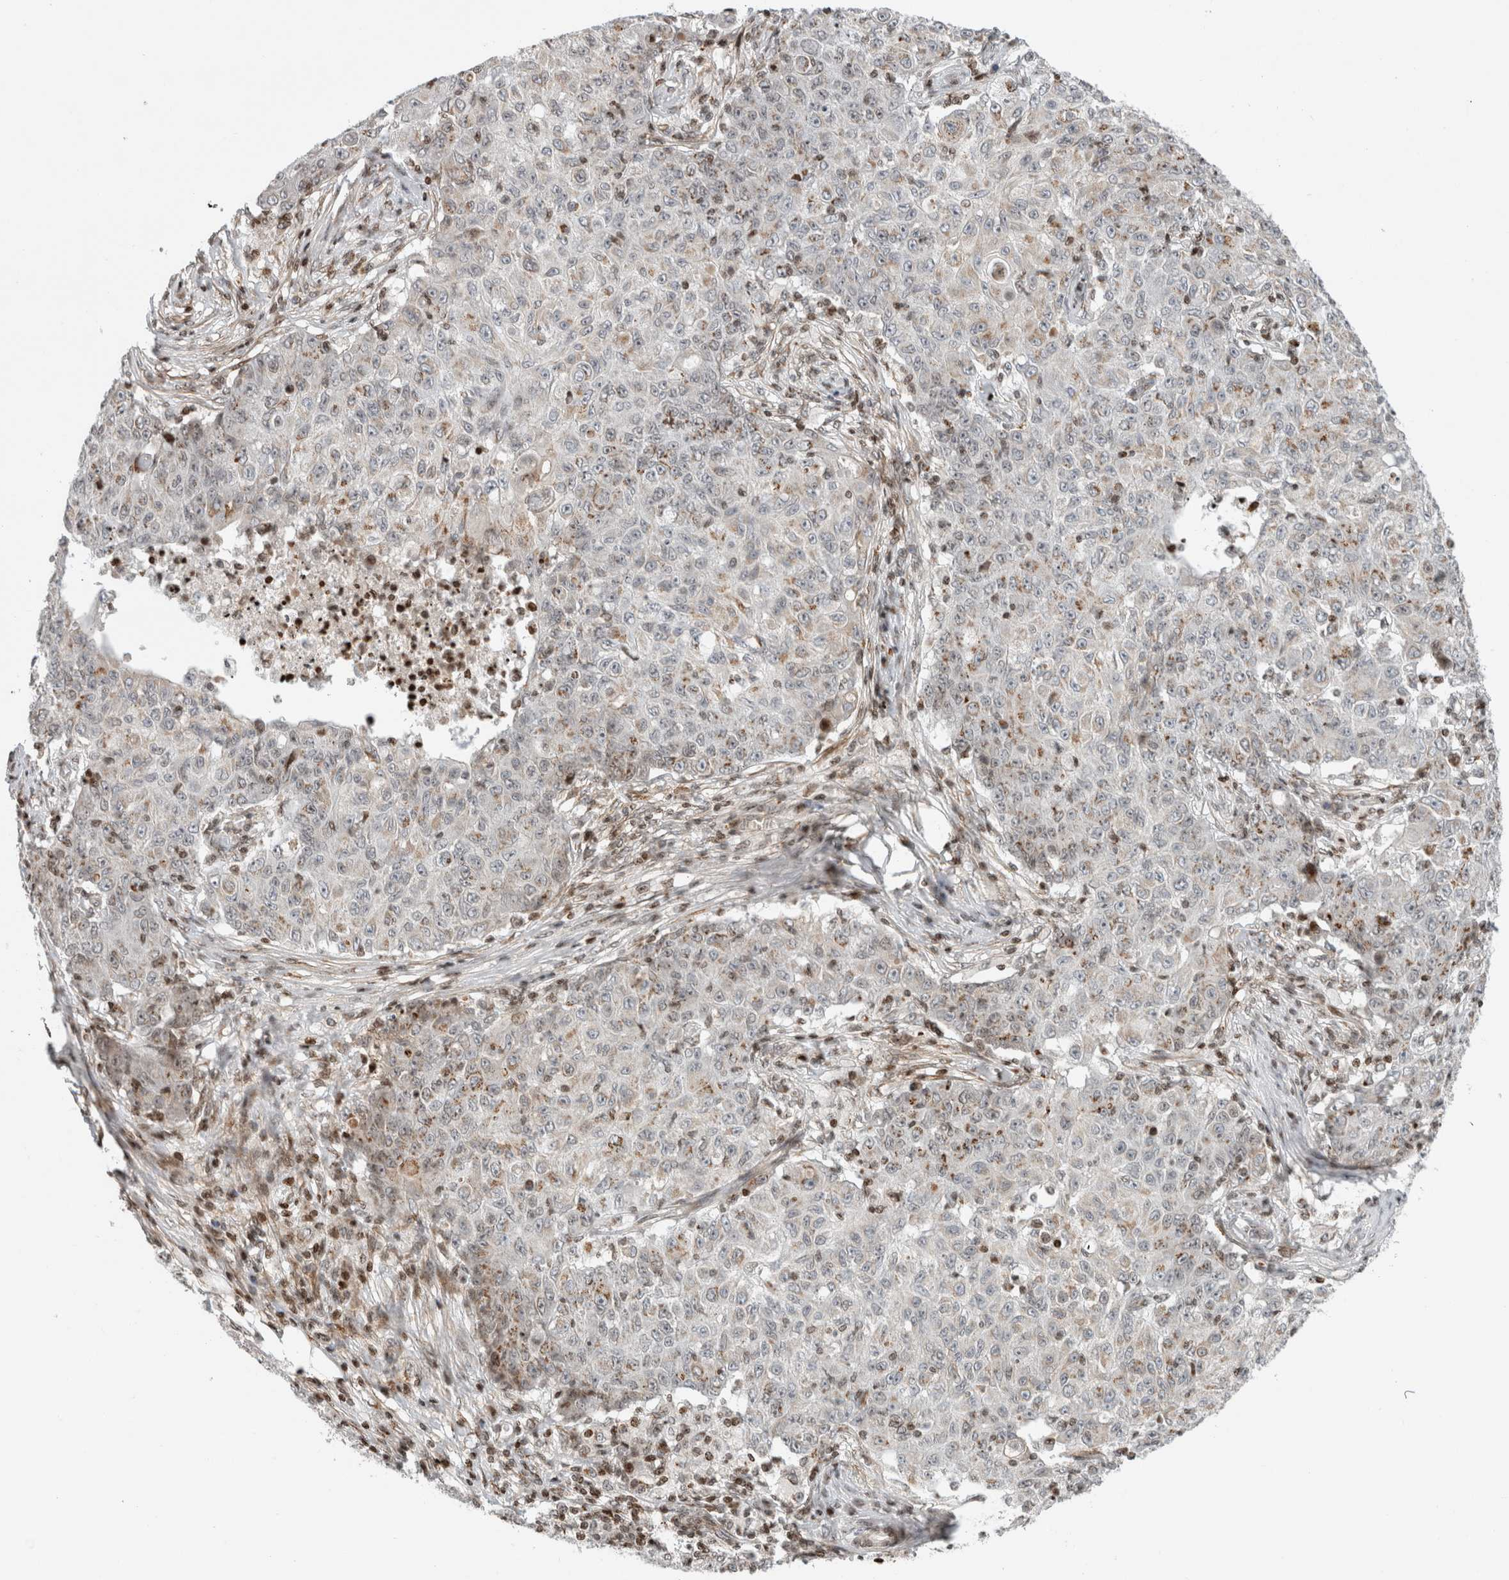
{"staining": {"intensity": "negative", "quantity": "none", "location": "none"}, "tissue": "ovarian cancer", "cell_type": "Tumor cells", "image_type": "cancer", "snomed": [{"axis": "morphology", "description": "Carcinoma, endometroid"}, {"axis": "topography", "description": "Ovary"}], "caption": "DAB (3,3'-diaminobenzidine) immunohistochemical staining of human ovarian cancer (endometroid carcinoma) exhibits no significant positivity in tumor cells.", "gene": "GINS4", "patient": {"sex": "female", "age": 42}}